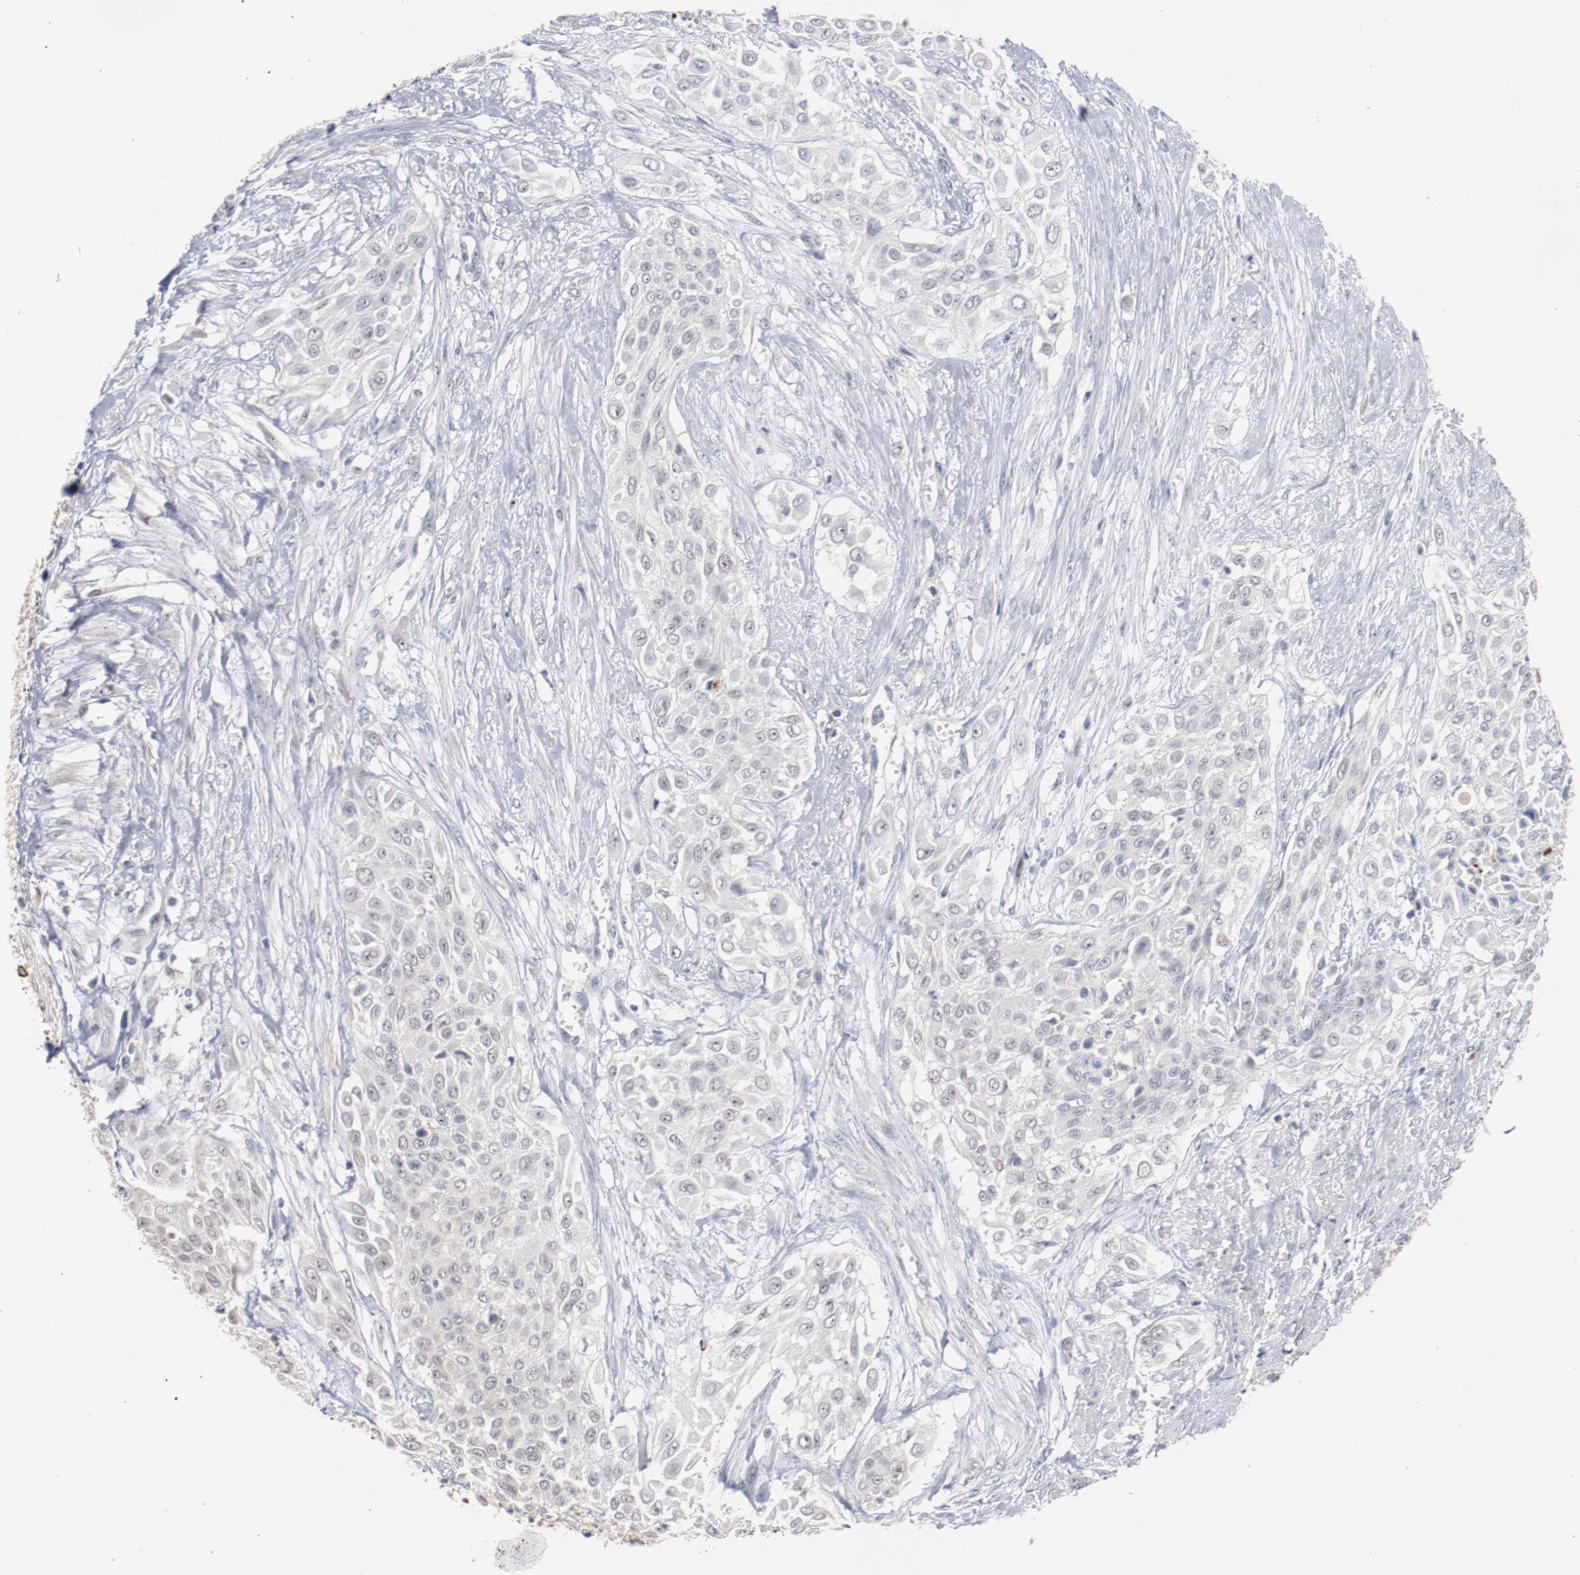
{"staining": {"intensity": "negative", "quantity": "none", "location": "none"}, "tissue": "urothelial cancer", "cell_type": "Tumor cells", "image_type": "cancer", "snomed": [{"axis": "morphology", "description": "Urothelial carcinoma, High grade"}, {"axis": "topography", "description": "Urinary bladder"}], "caption": "Micrograph shows no significant protein staining in tumor cells of urothelial cancer. (Stains: DAB immunohistochemistry with hematoxylin counter stain, Microscopy: brightfield microscopy at high magnification).", "gene": "ERICH1", "patient": {"sex": "male", "age": 57}}